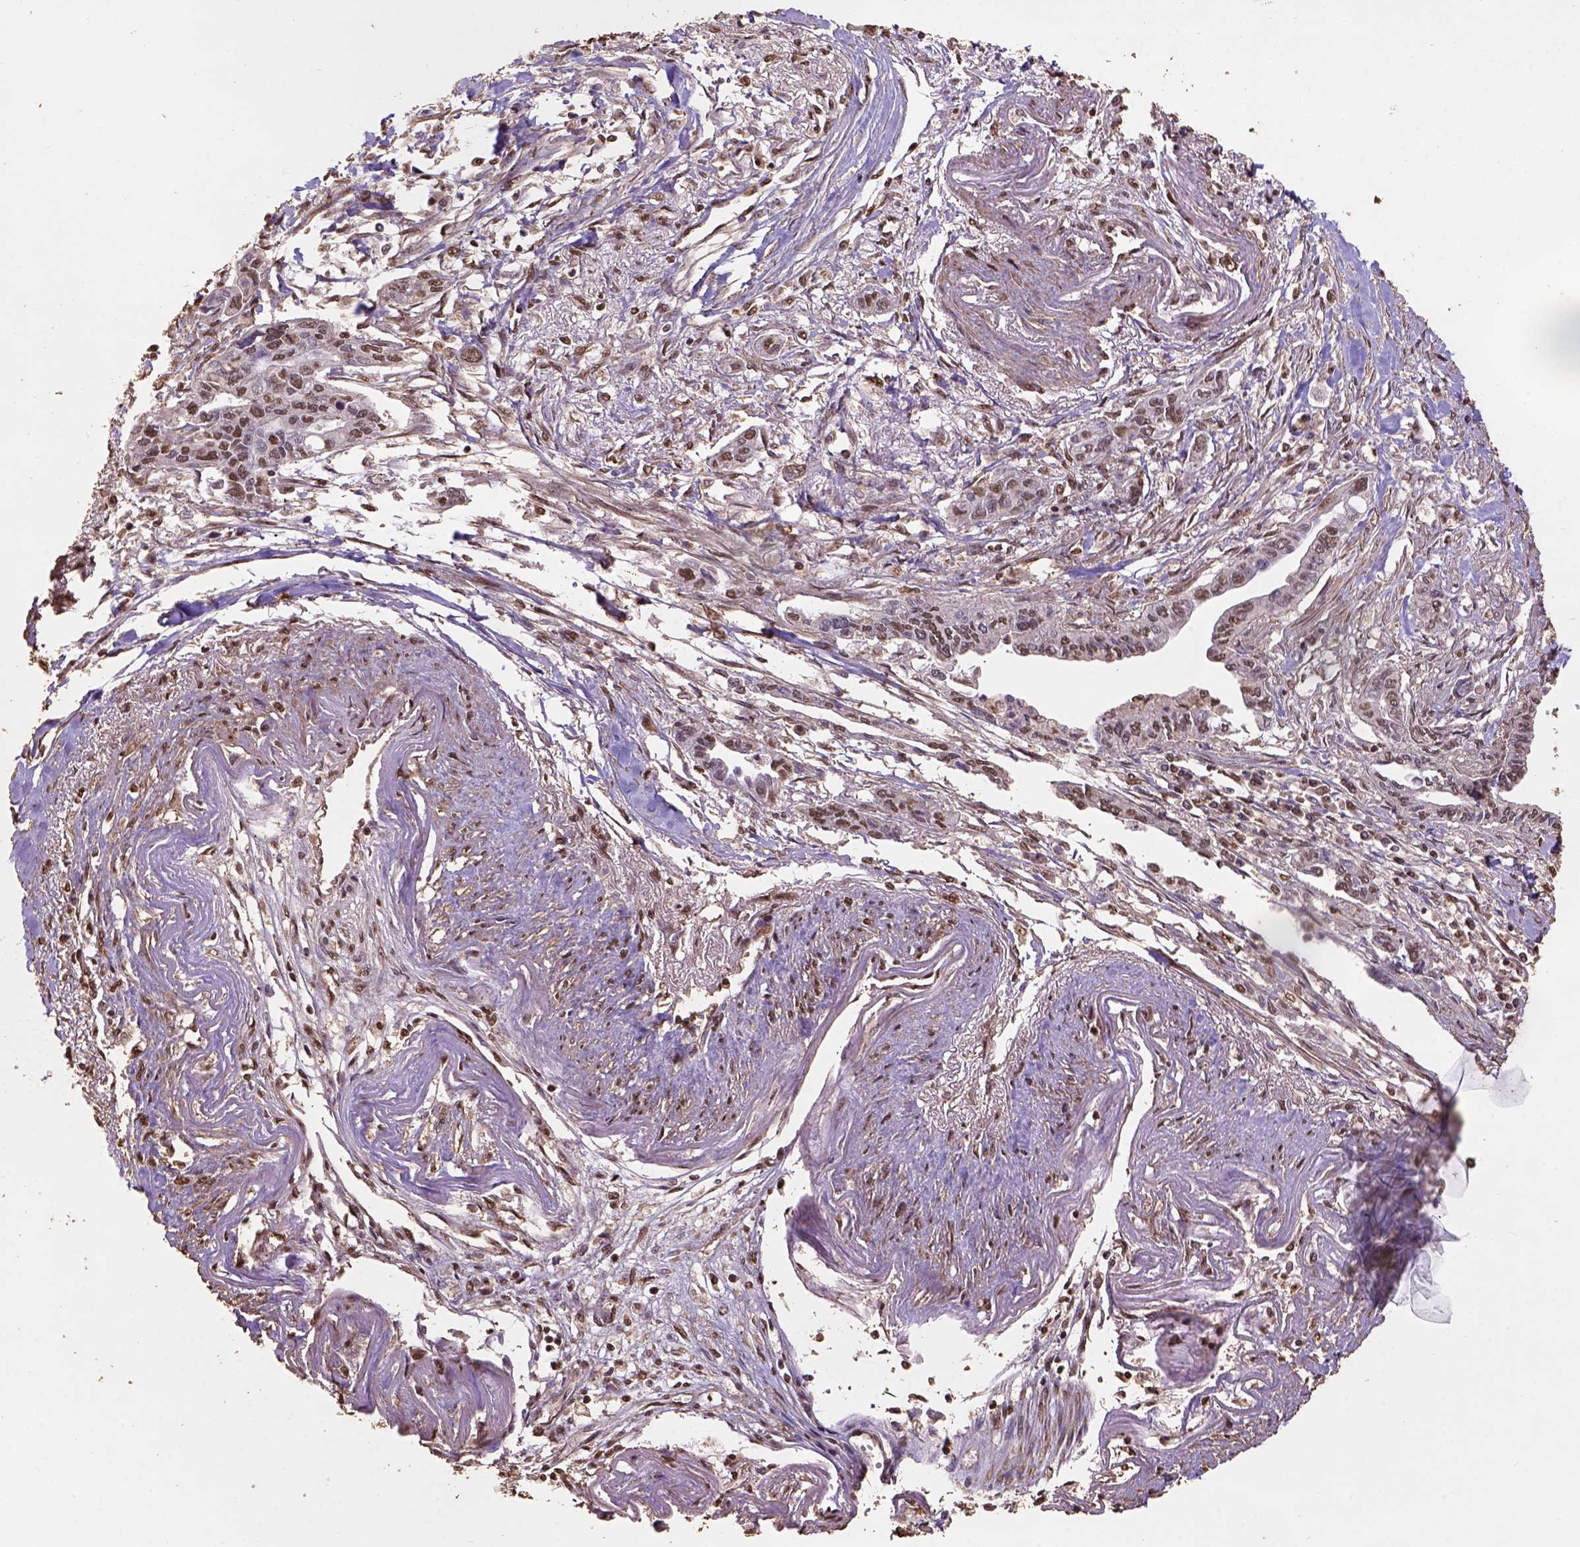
{"staining": {"intensity": "moderate", "quantity": ">75%", "location": "nuclear"}, "tissue": "pancreatic cancer", "cell_type": "Tumor cells", "image_type": "cancer", "snomed": [{"axis": "morphology", "description": "Adenocarcinoma, NOS"}, {"axis": "topography", "description": "Pancreas"}], "caption": "DAB immunohistochemical staining of adenocarcinoma (pancreatic) displays moderate nuclear protein expression in about >75% of tumor cells. The protein of interest is shown in brown color, while the nuclei are stained blue.", "gene": "CSTF2T", "patient": {"sex": "male", "age": 60}}